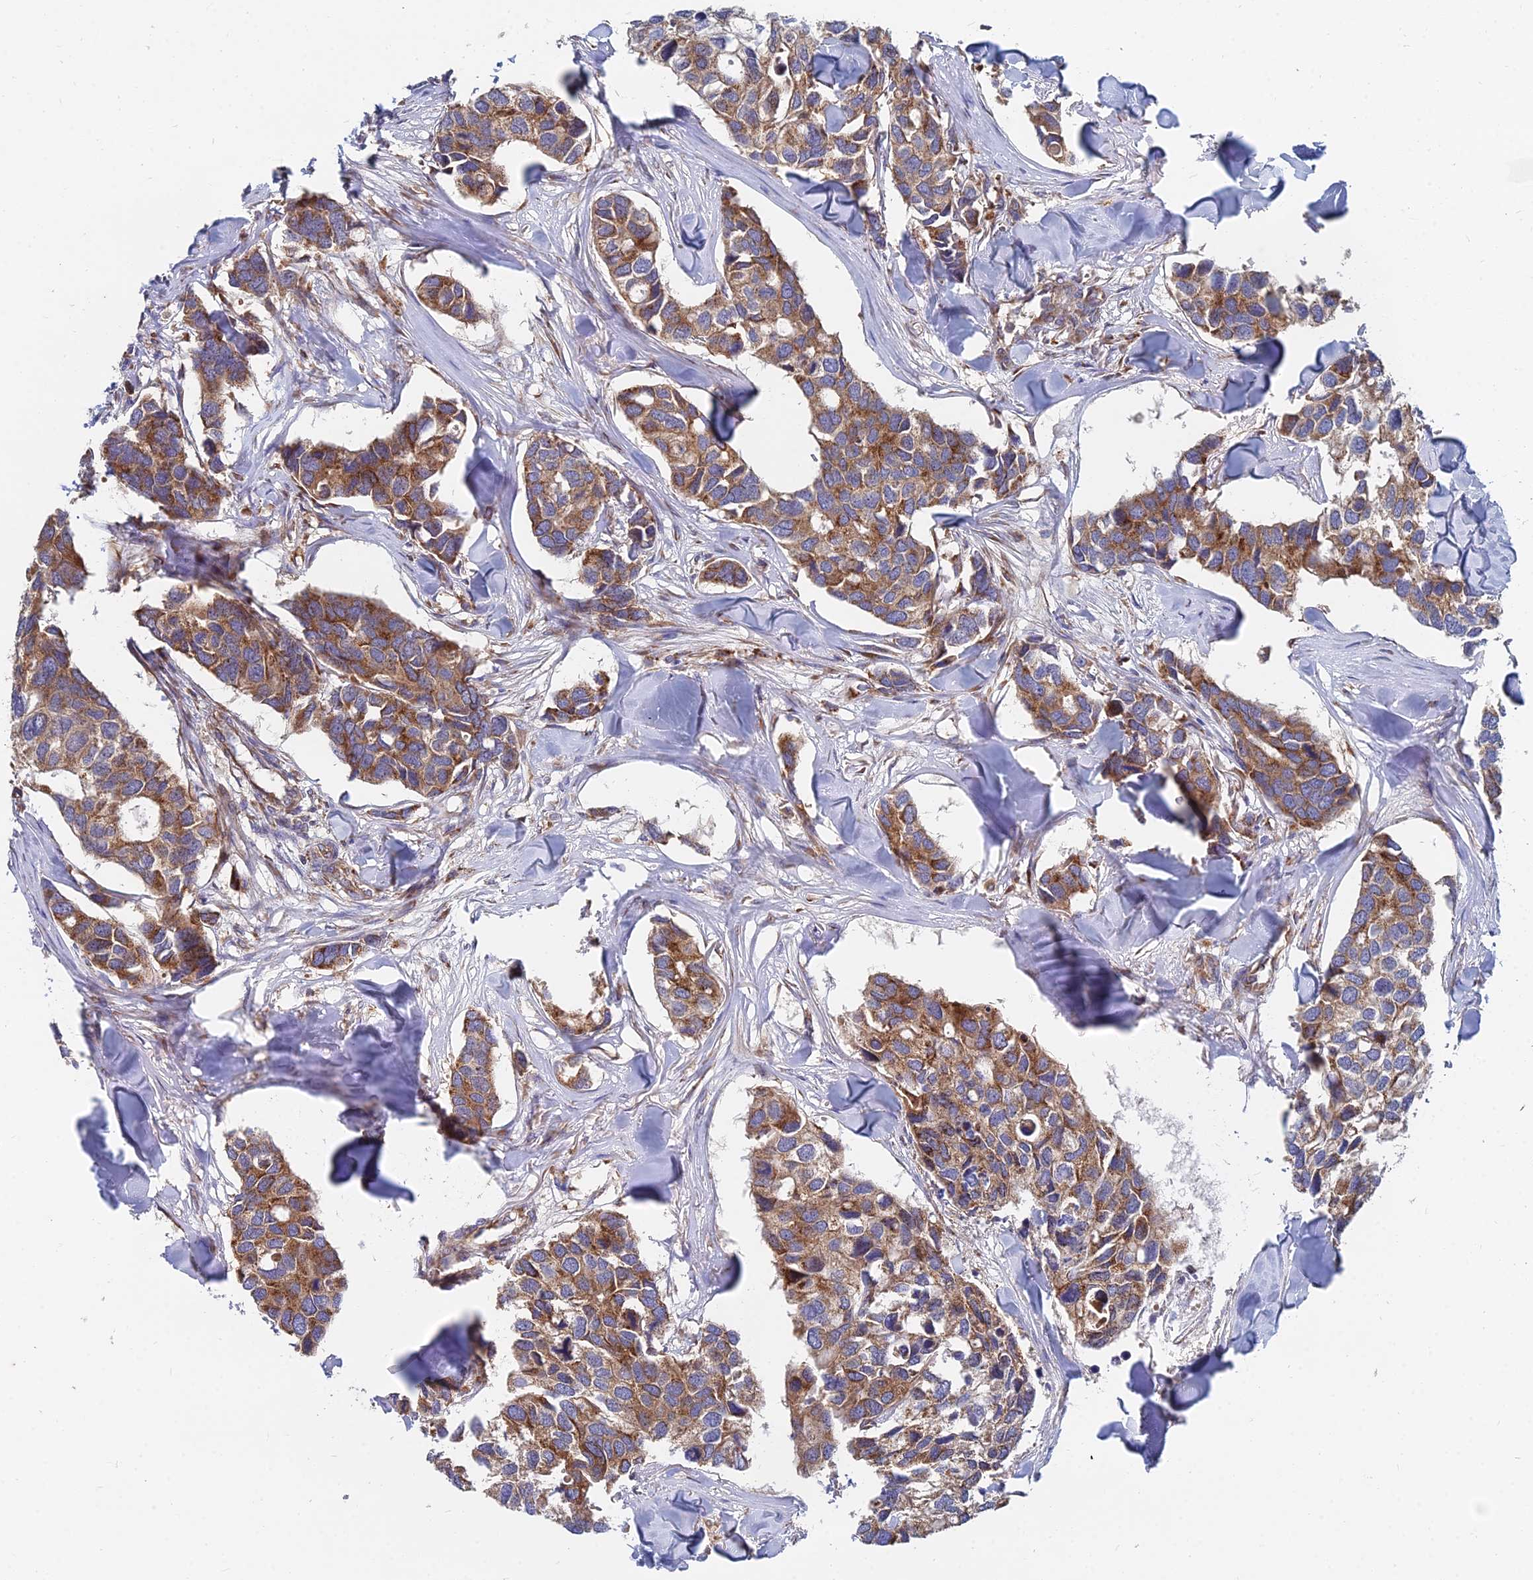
{"staining": {"intensity": "moderate", "quantity": ">75%", "location": "cytoplasmic/membranous"}, "tissue": "breast cancer", "cell_type": "Tumor cells", "image_type": "cancer", "snomed": [{"axis": "morphology", "description": "Duct carcinoma"}, {"axis": "topography", "description": "Breast"}], "caption": "IHC image of neoplastic tissue: invasive ductal carcinoma (breast) stained using IHC displays medium levels of moderate protein expression localized specifically in the cytoplasmic/membranous of tumor cells, appearing as a cytoplasmic/membranous brown color.", "gene": "CCZ1", "patient": {"sex": "female", "age": 83}}